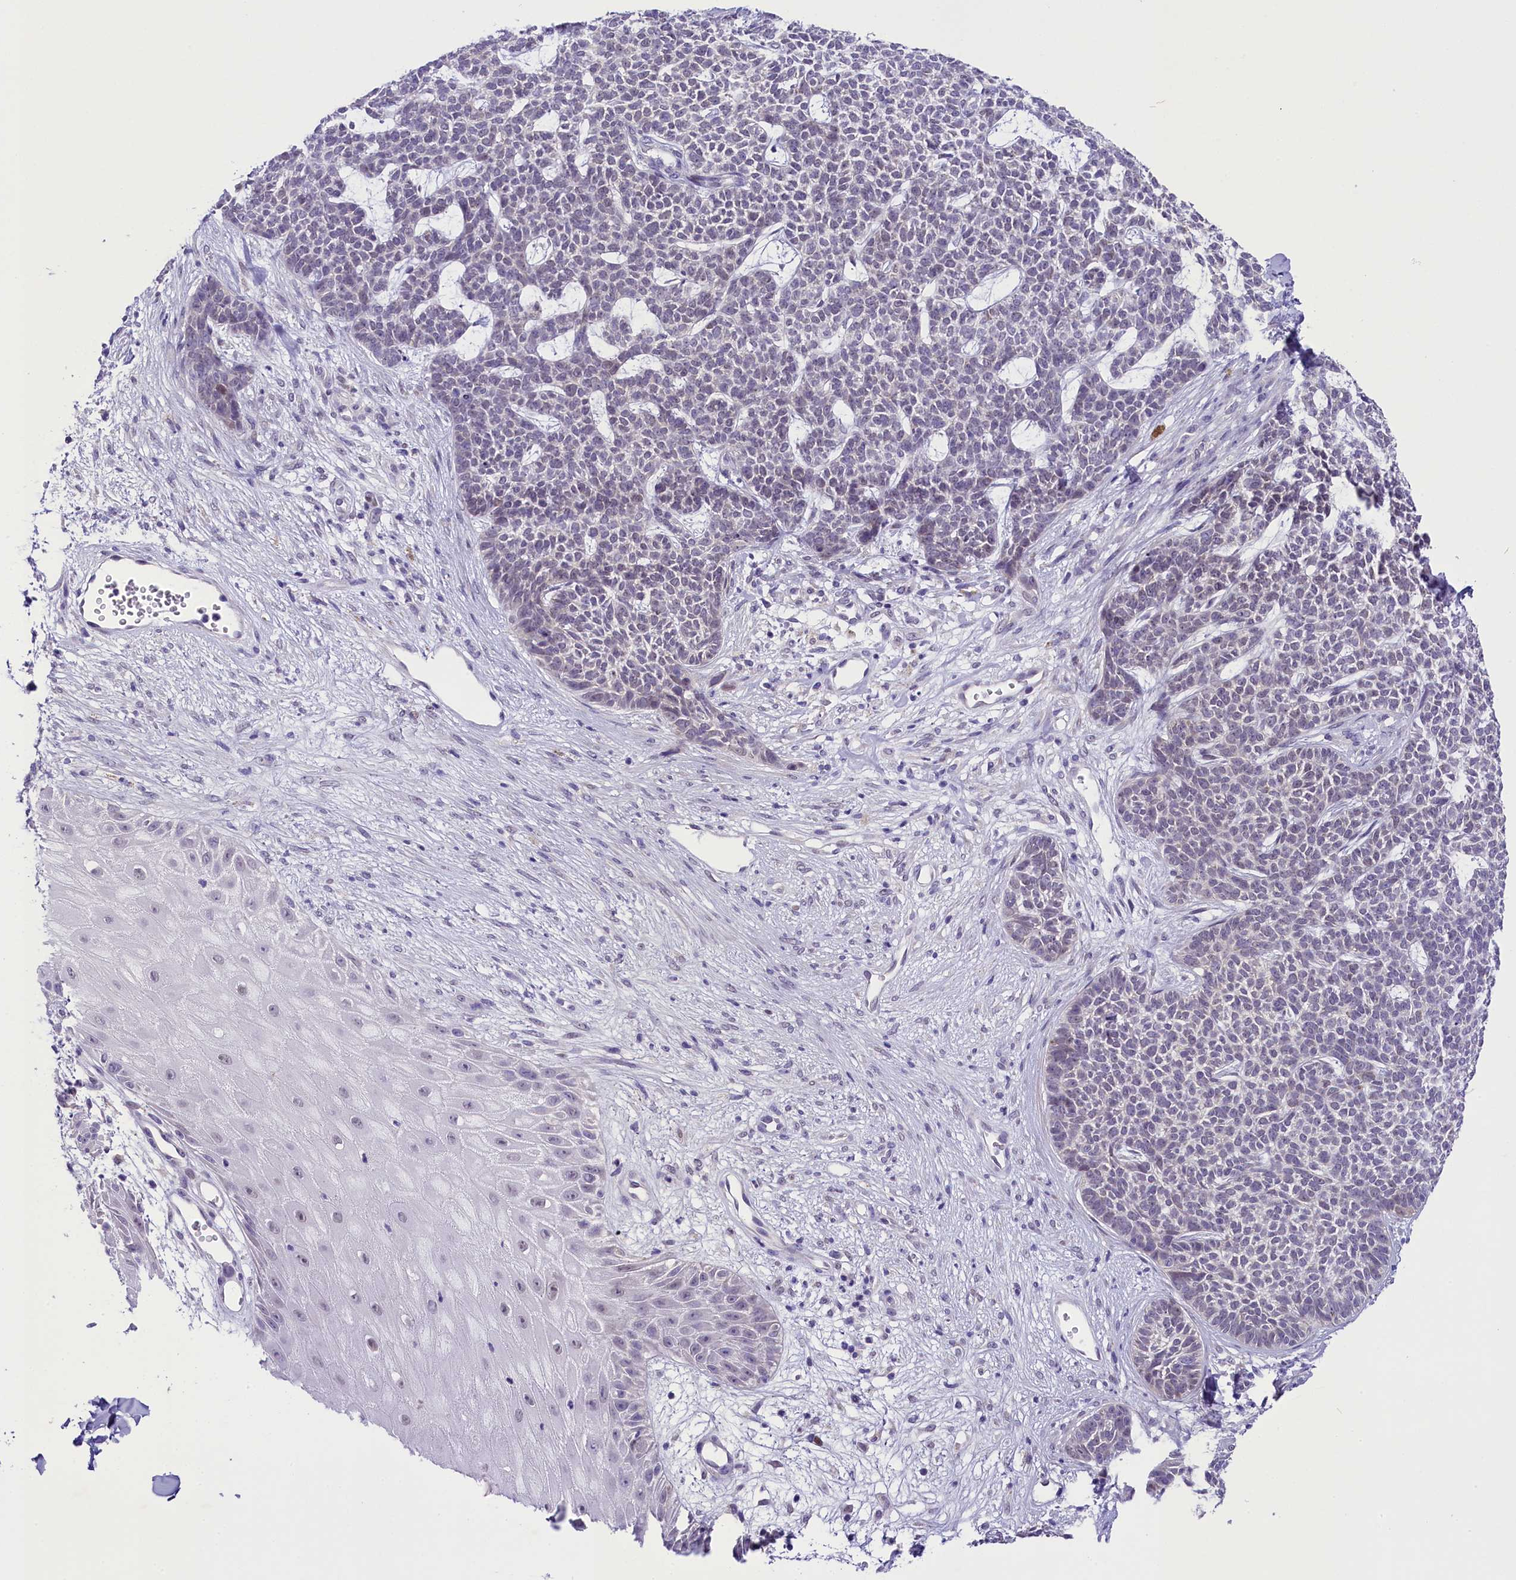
{"staining": {"intensity": "negative", "quantity": "none", "location": "none"}, "tissue": "skin cancer", "cell_type": "Tumor cells", "image_type": "cancer", "snomed": [{"axis": "morphology", "description": "Basal cell carcinoma"}, {"axis": "topography", "description": "Skin"}], "caption": "The histopathology image demonstrates no staining of tumor cells in skin cancer.", "gene": "OSGEP", "patient": {"sex": "female", "age": 84}}